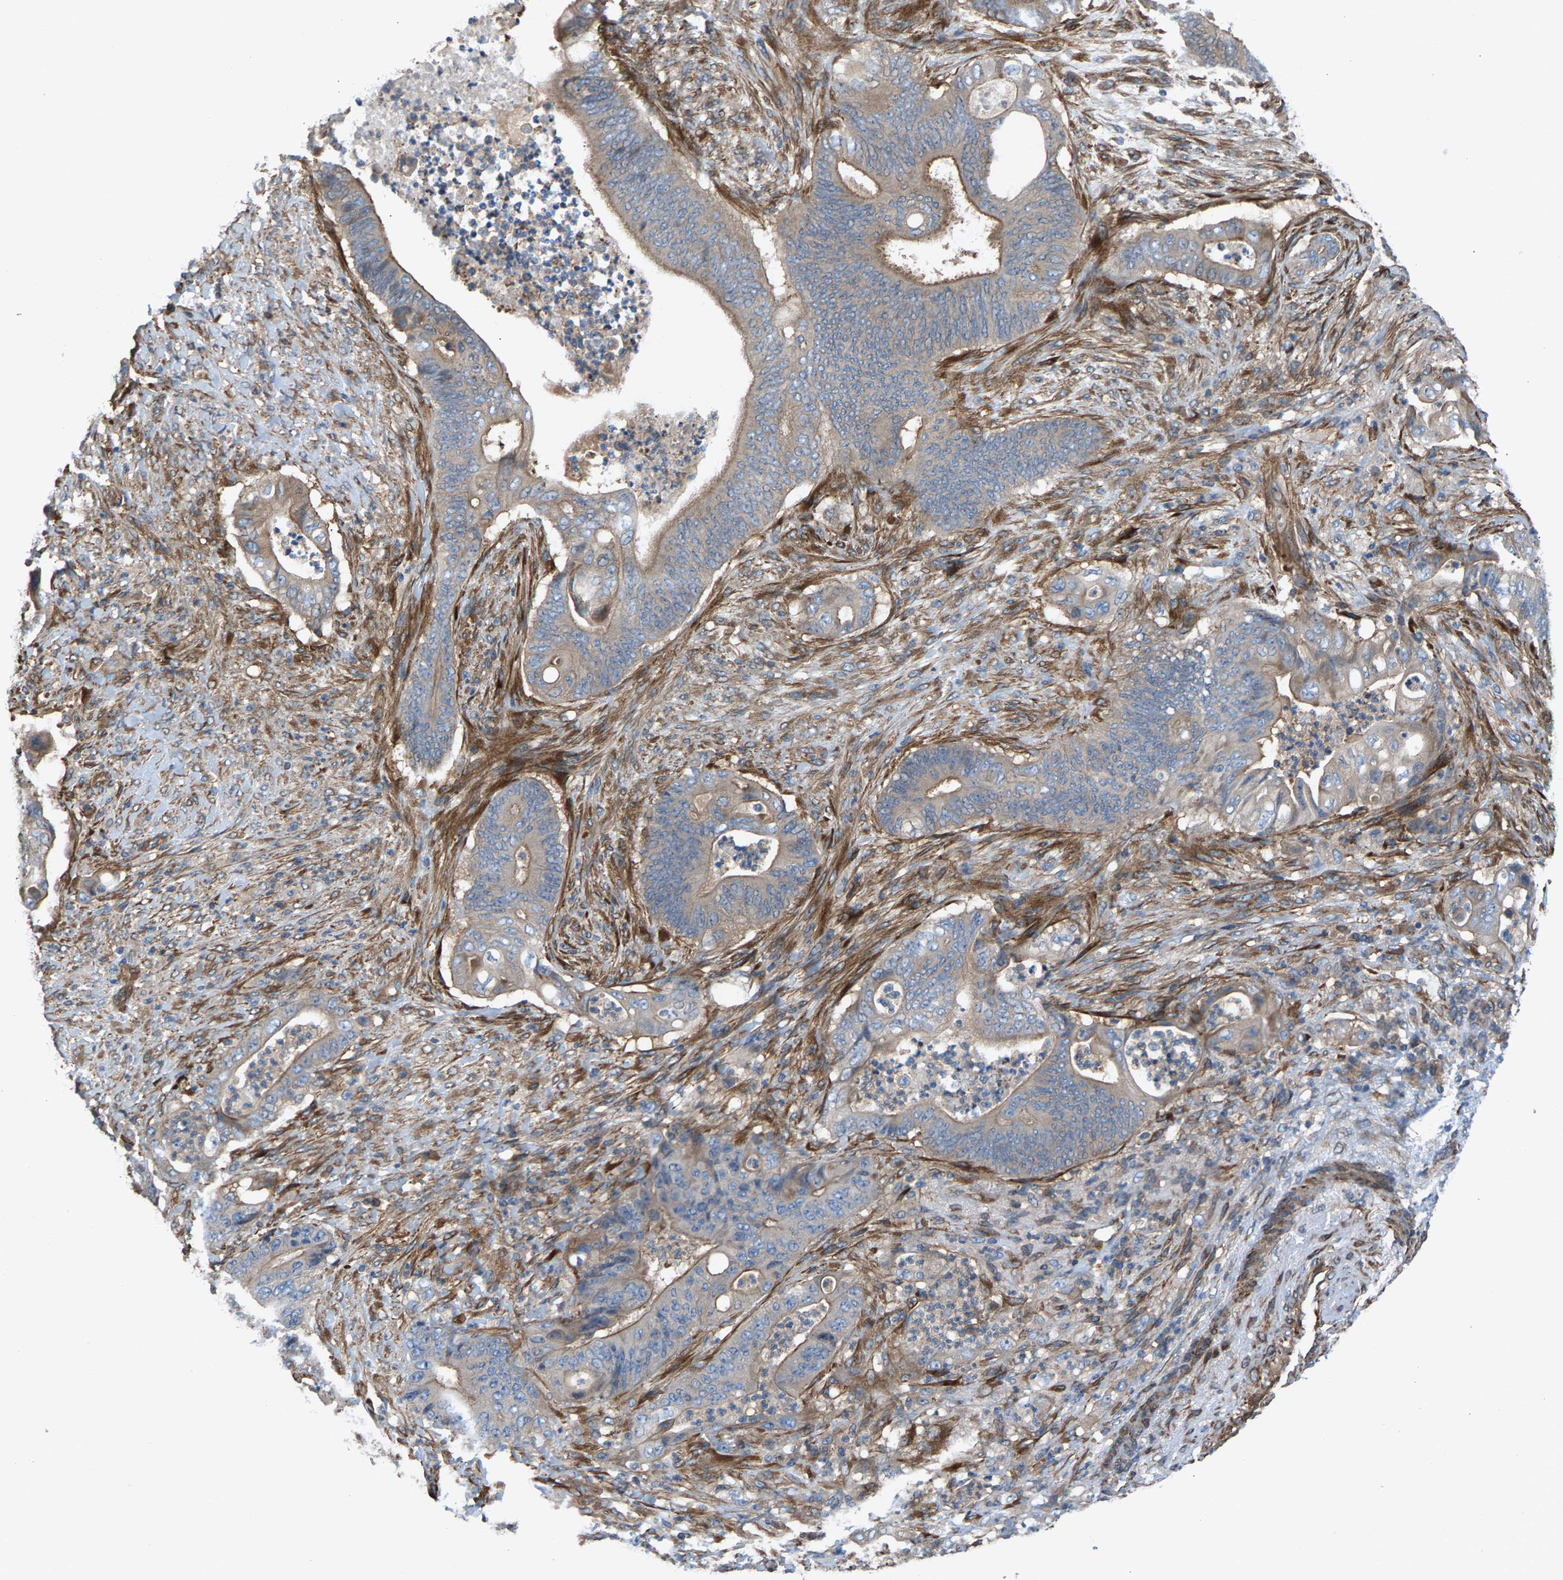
{"staining": {"intensity": "moderate", "quantity": "<25%", "location": "cytoplasmic/membranous"}, "tissue": "stomach cancer", "cell_type": "Tumor cells", "image_type": "cancer", "snomed": [{"axis": "morphology", "description": "Adenocarcinoma, NOS"}, {"axis": "topography", "description": "Stomach"}], "caption": "A low amount of moderate cytoplasmic/membranous staining is seen in approximately <25% of tumor cells in adenocarcinoma (stomach) tissue.", "gene": "PDCL", "patient": {"sex": "female", "age": 73}}